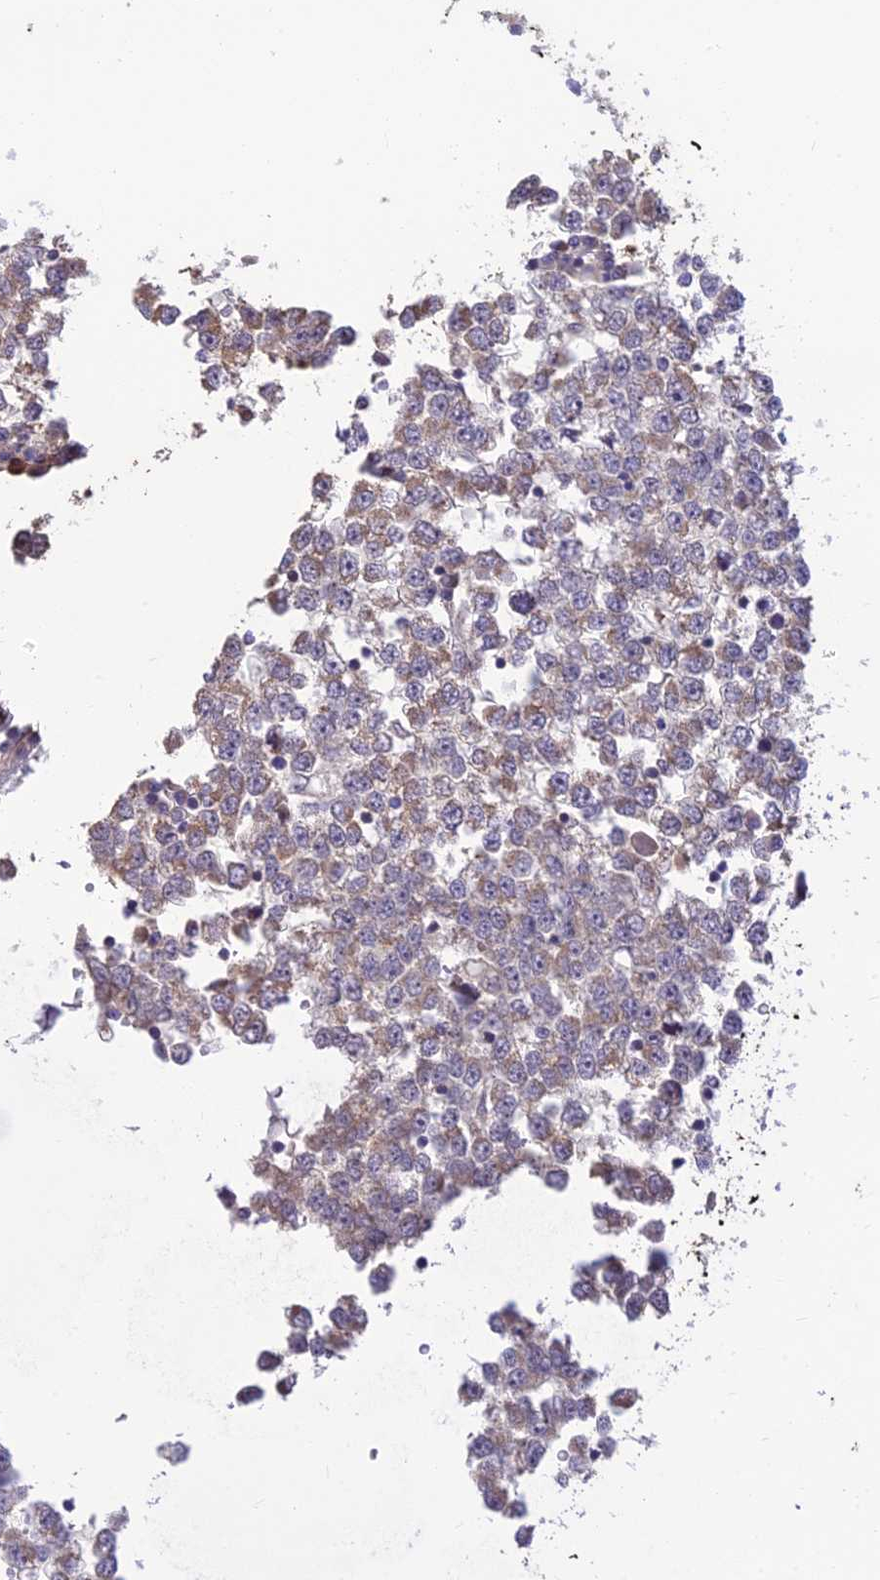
{"staining": {"intensity": "weak", "quantity": "<25%", "location": "cytoplasmic/membranous"}, "tissue": "testis cancer", "cell_type": "Tumor cells", "image_type": "cancer", "snomed": [{"axis": "morphology", "description": "Seminoma, NOS"}, {"axis": "topography", "description": "Testis"}], "caption": "Seminoma (testis) stained for a protein using IHC demonstrates no positivity tumor cells.", "gene": "ASPDH", "patient": {"sex": "male", "age": 65}}